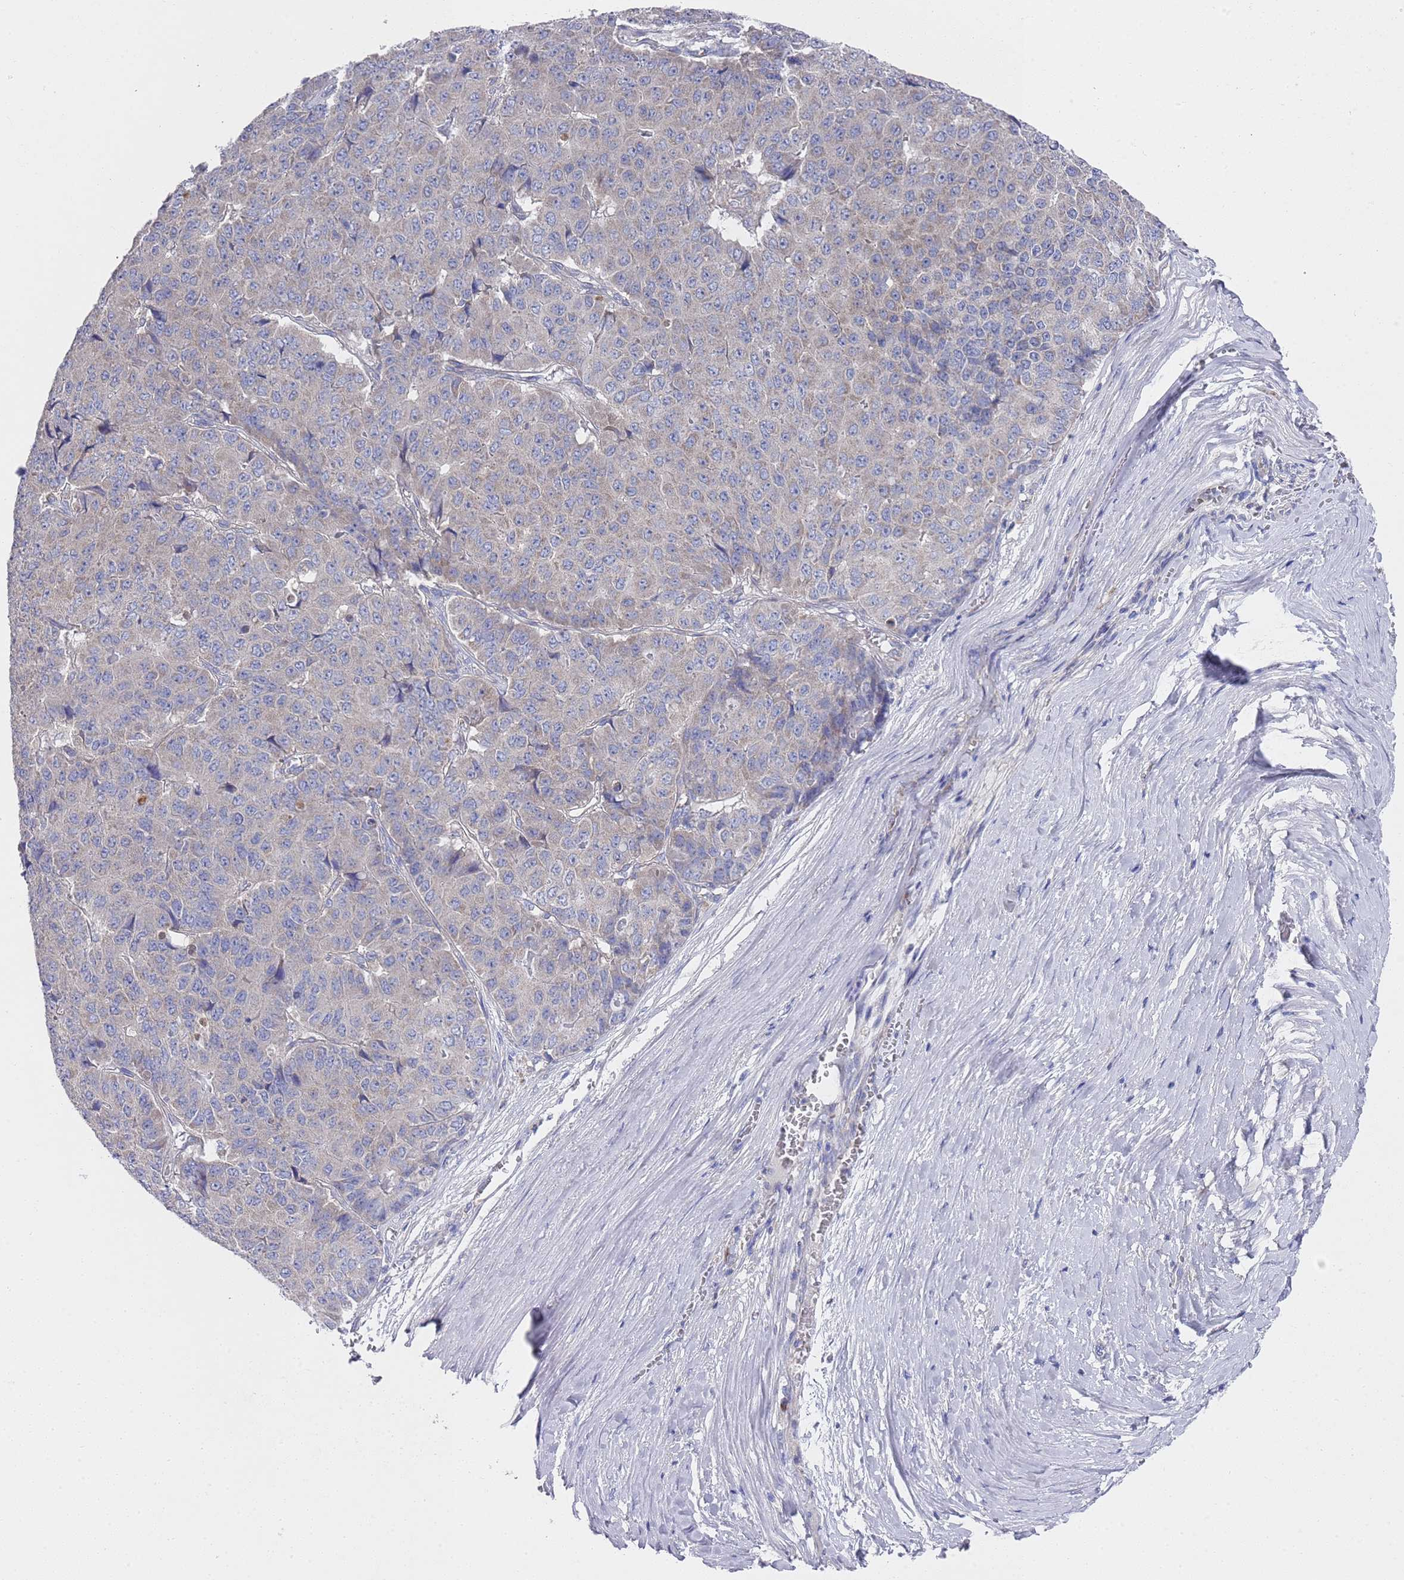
{"staining": {"intensity": "negative", "quantity": "none", "location": "none"}, "tissue": "pancreatic cancer", "cell_type": "Tumor cells", "image_type": "cancer", "snomed": [{"axis": "morphology", "description": "Adenocarcinoma, NOS"}, {"axis": "topography", "description": "Pancreas"}], "caption": "Histopathology image shows no significant protein positivity in tumor cells of adenocarcinoma (pancreatic).", "gene": "NPEPPS", "patient": {"sex": "male", "age": 50}}